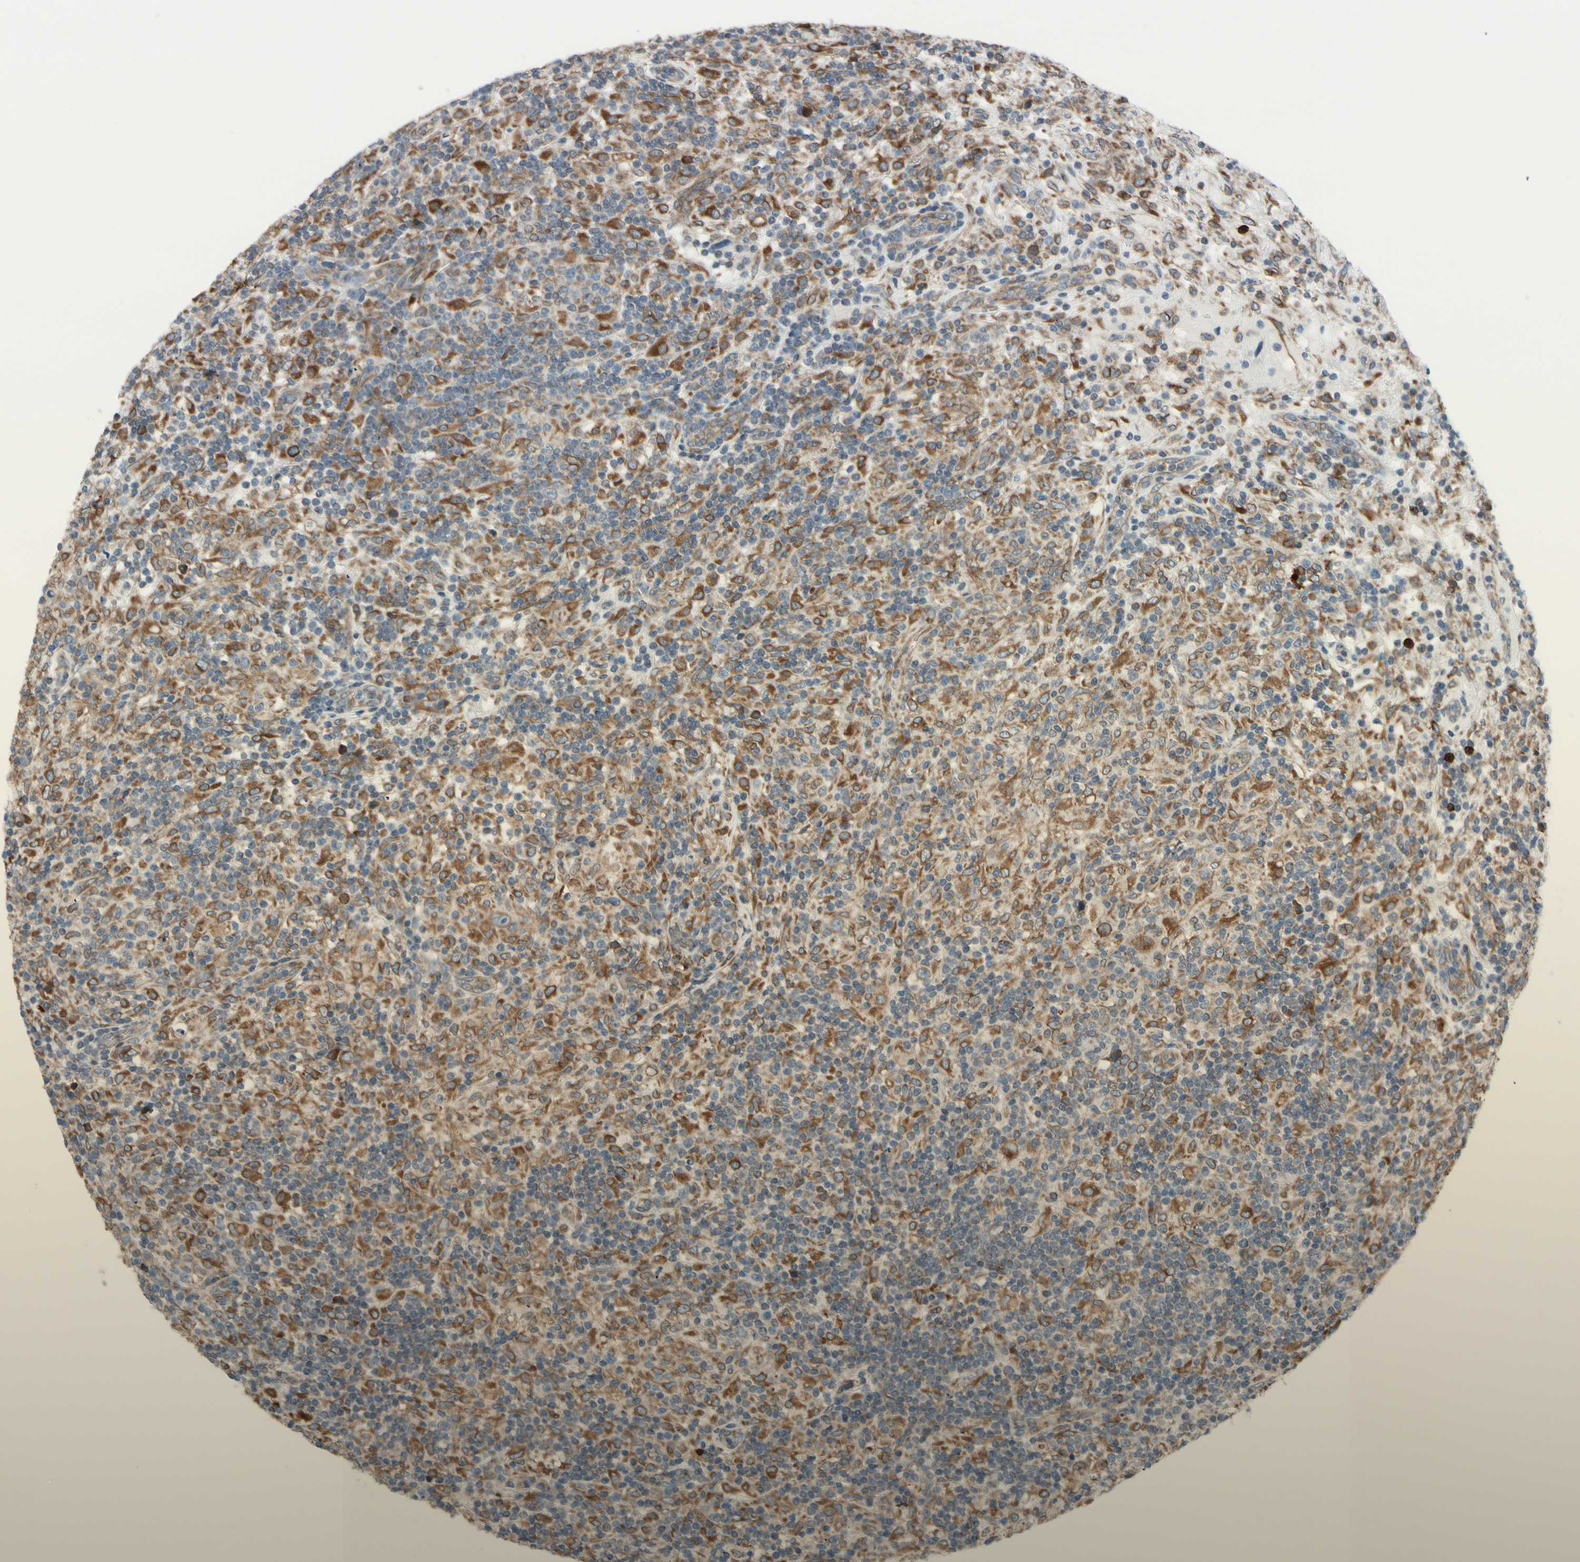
{"staining": {"intensity": "moderate", "quantity": ">75%", "location": "cytoplasmic/membranous"}, "tissue": "lymphoma", "cell_type": "Tumor cells", "image_type": "cancer", "snomed": [{"axis": "morphology", "description": "Hodgkin's disease, NOS"}, {"axis": "topography", "description": "Lymph node"}], "caption": "Brown immunohistochemical staining in Hodgkin's disease reveals moderate cytoplasmic/membranous expression in approximately >75% of tumor cells. (IHC, brightfield microscopy, high magnification).", "gene": "CLCC1", "patient": {"sex": "male", "age": 70}}